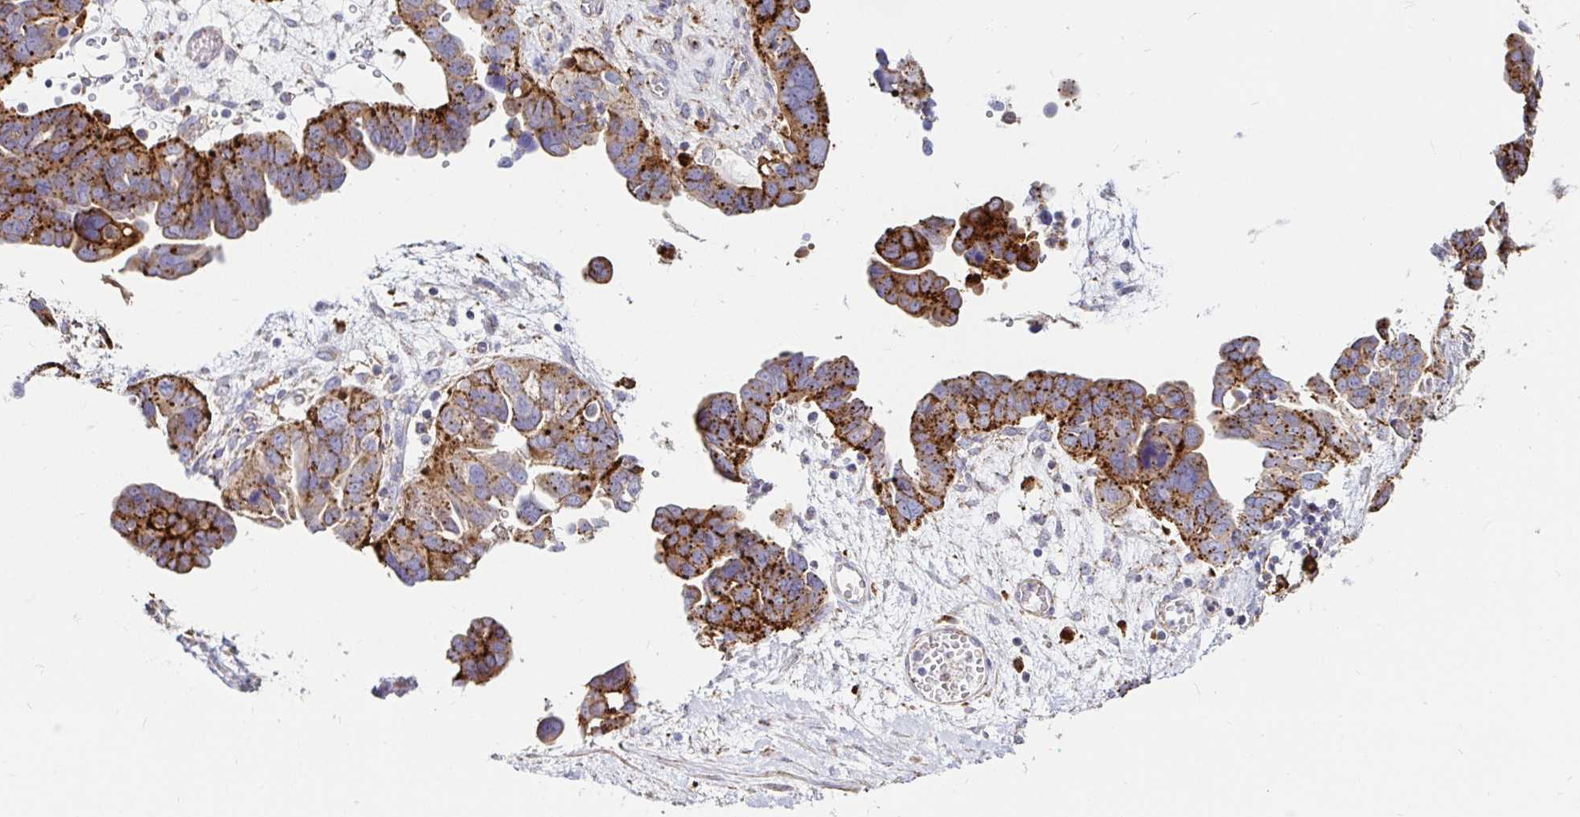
{"staining": {"intensity": "strong", "quantity": ">75%", "location": "cytoplasmic/membranous"}, "tissue": "ovarian cancer", "cell_type": "Tumor cells", "image_type": "cancer", "snomed": [{"axis": "morphology", "description": "Cystadenocarcinoma, serous, NOS"}, {"axis": "topography", "description": "Ovary"}], "caption": "Serous cystadenocarcinoma (ovarian) was stained to show a protein in brown. There is high levels of strong cytoplasmic/membranous expression in about >75% of tumor cells. (Brightfield microscopy of DAB IHC at high magnification).", "gene": "FUCA1", "patient": {"sex": "female", "age": 64}}